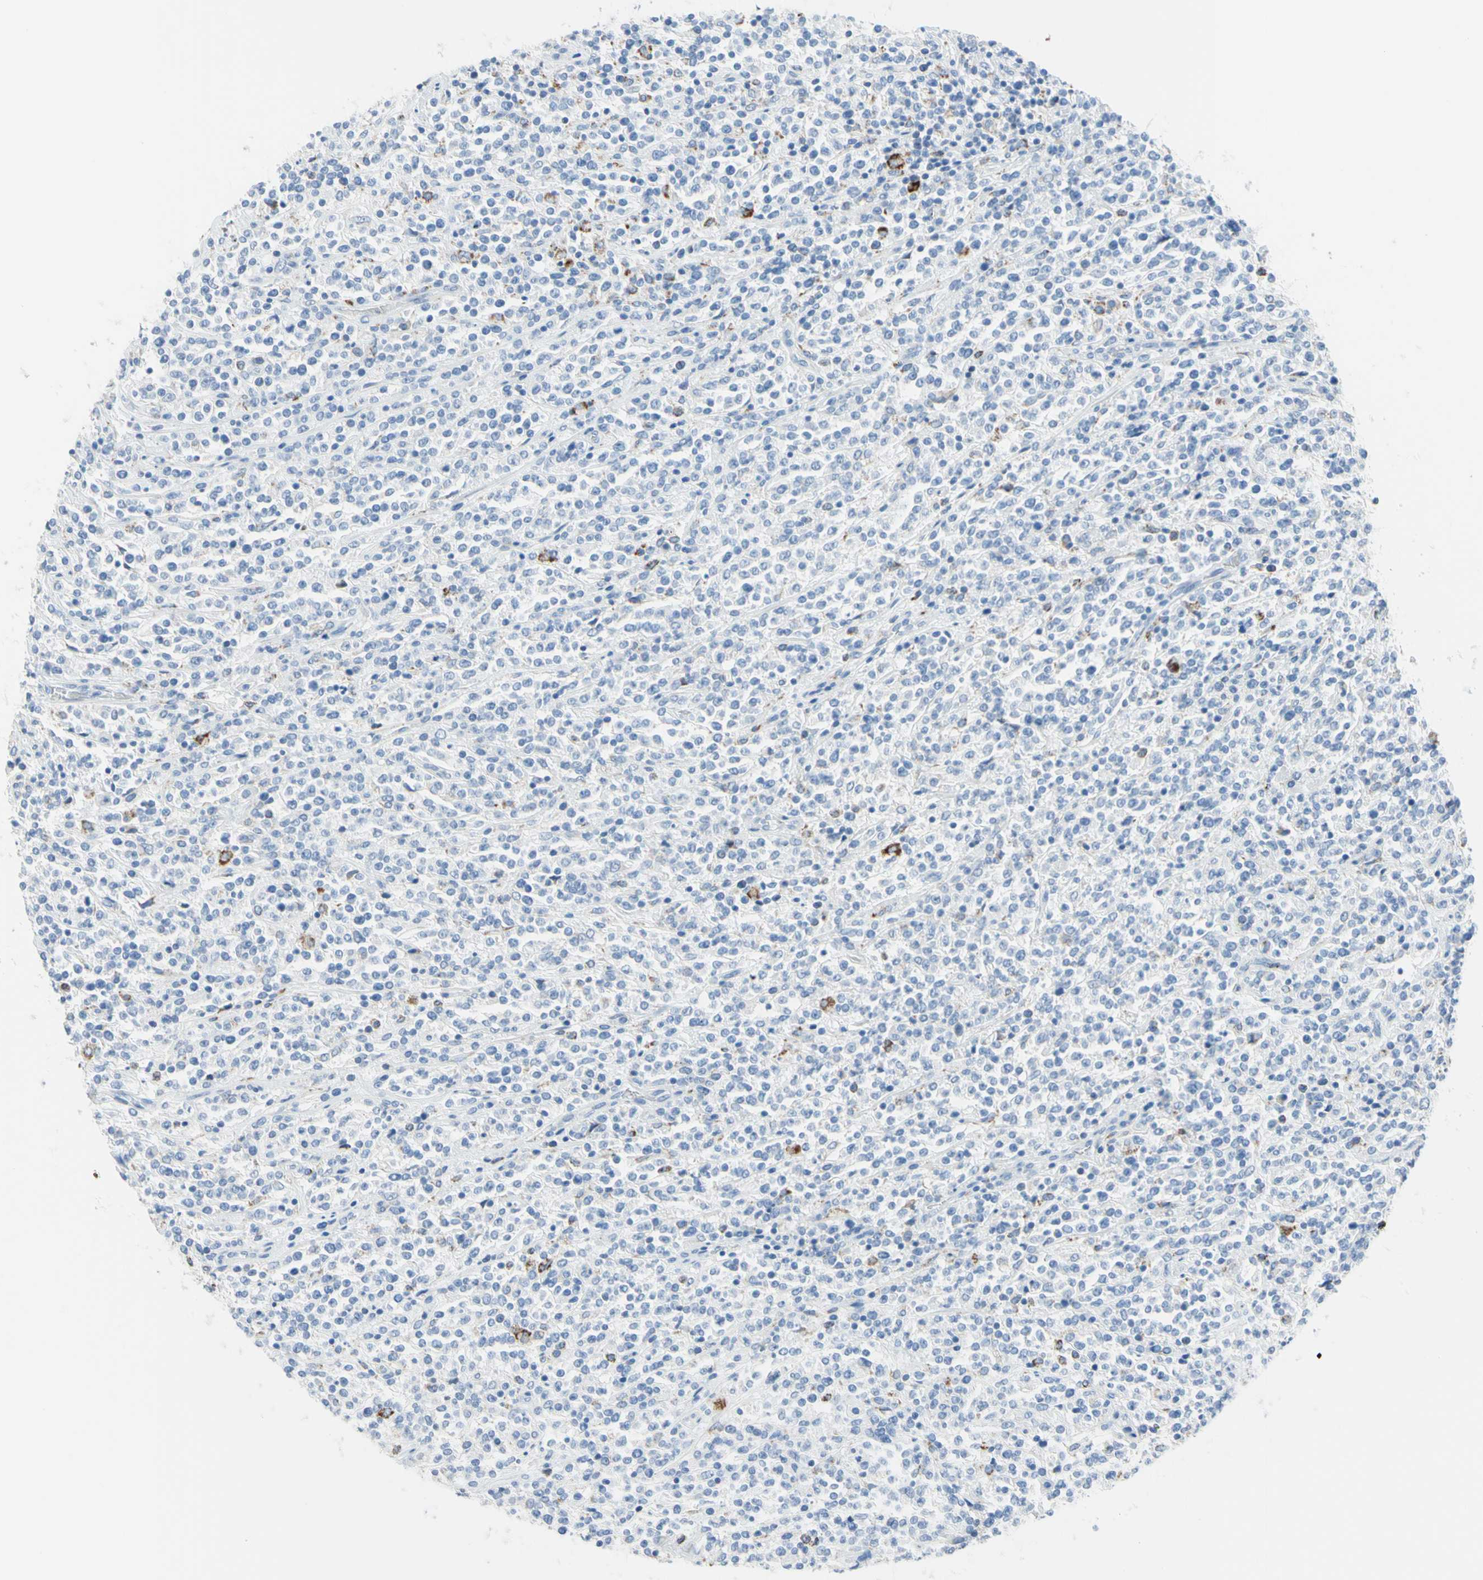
{"staining": {"intensity": "negative", "quantity": "none", "location": "none"}, "tissue": "lymphoma", "cell_type": "Tumor cells", "image_type": "cancer", "snomed": [{"axis": "morphology", "description": "Malignant lymphoma, non-Hodgkin's type, High grade"}, {"axis": "topography", "description": "Soft tissue"}], "caption": "Immunohistochemistry (IHC) image of neoplastic tissue: high-grade malignant lymphoma, non-Hodgkin's type stained with DAB demonstrates no significant protein positivity in tumor cells. Brightfield microscopy of immunohistochemistry stained with DAB (3,3'-diaminobenzidine) (brown) and hematoxylin (blue), captured at high magnification.", "gene": "CYSLTR1", "patient": {"sex": "male", "age": 18}}